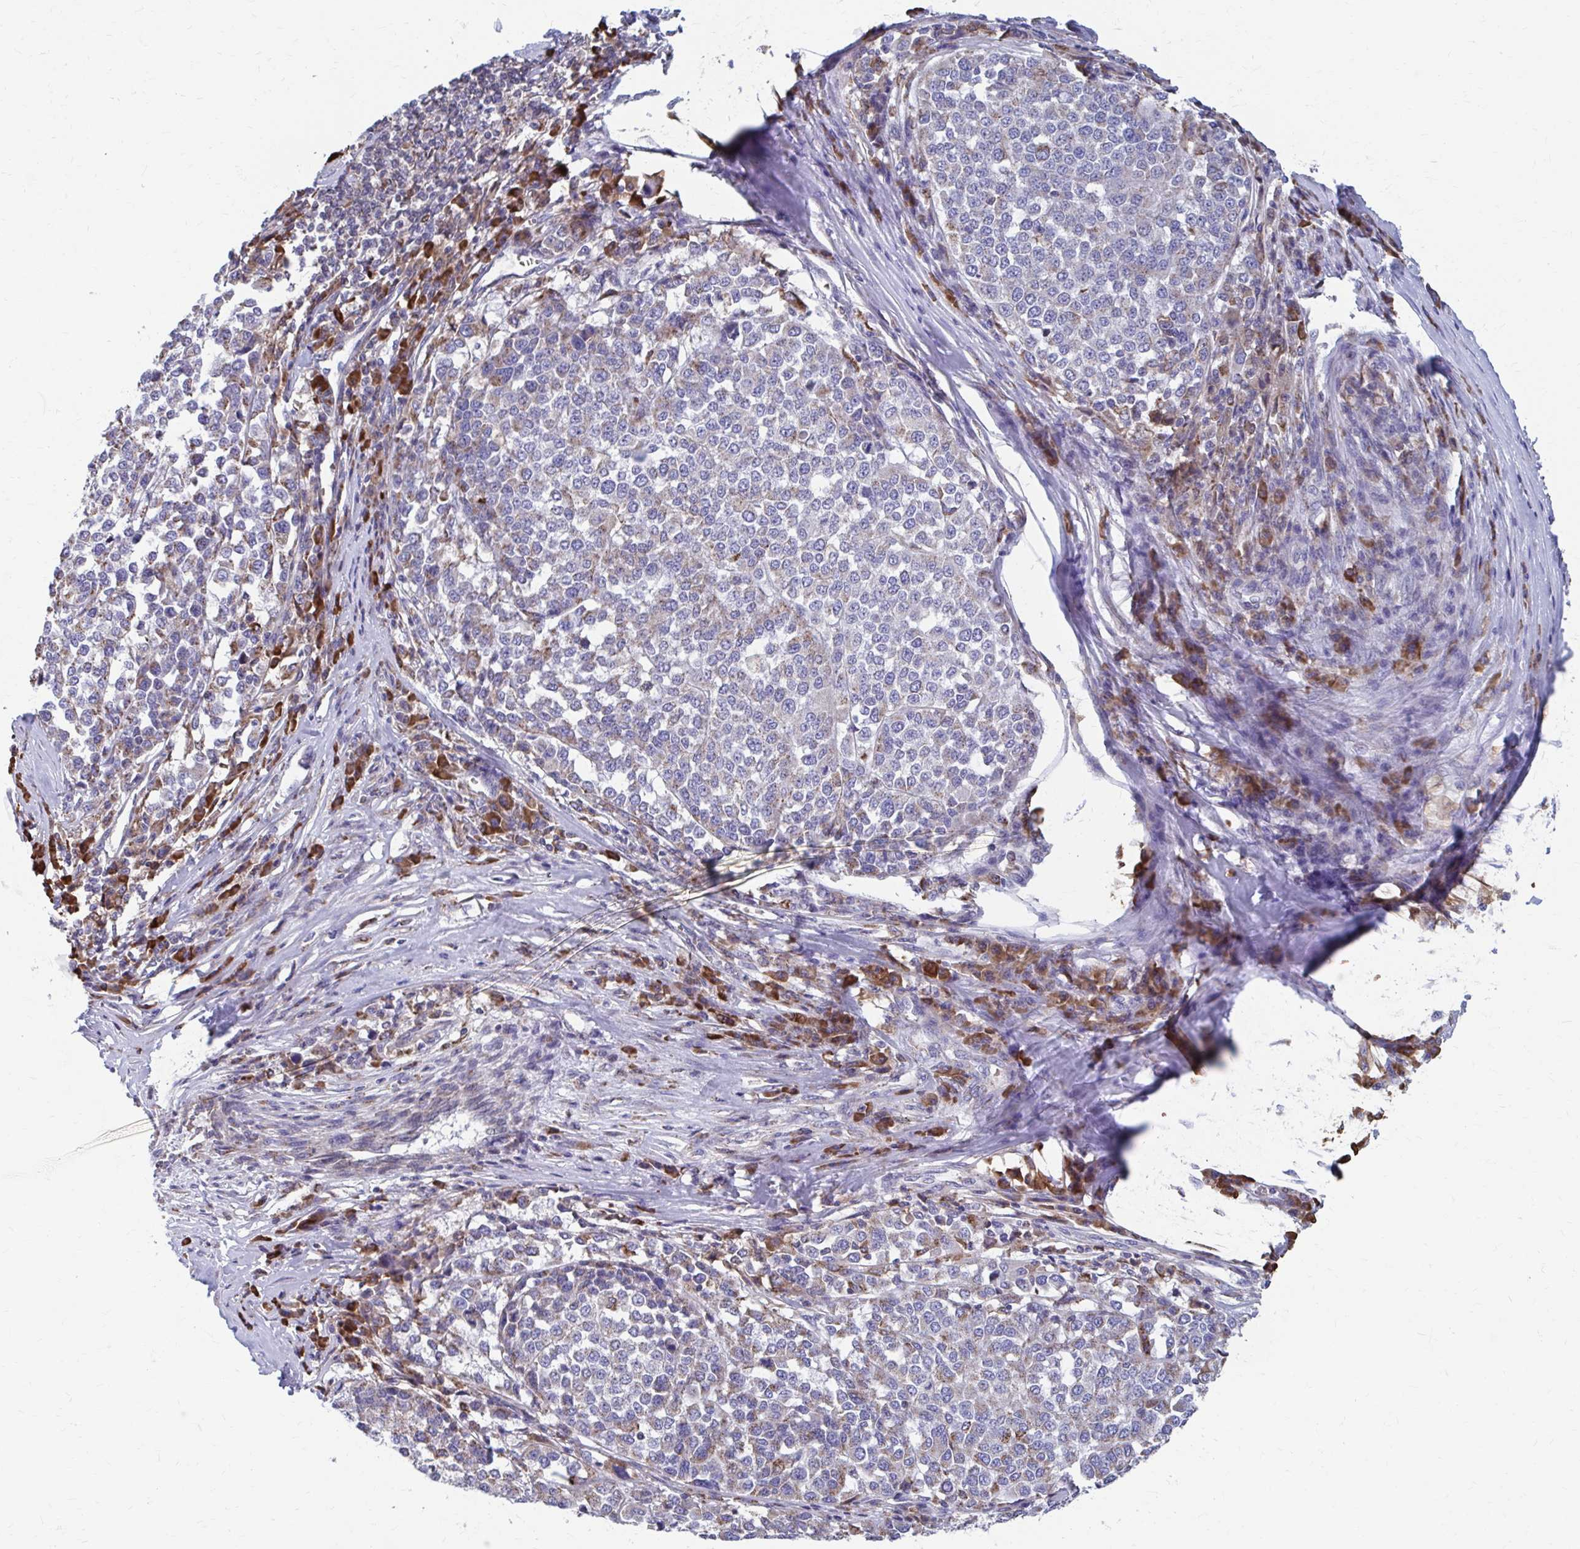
{"staining": {"intensity": "negative", "quantity": "none", "location": "none"}, "tissue": "melanoma", "cell_type": "Tumor cells", "image_type": "cancer", "snomed": [{"axis": "morphology", "description": "Malignant melanoma, Metastatic site"}, {"axis": "topography", "description": "Lymph node"}], "caption": "Protein analysis of malignant melanoma (metastatic site) demonstrates no significant staining in tumor cells.", "gene": "FKBP2", "patient": {"sex": "male", "age": 44}}